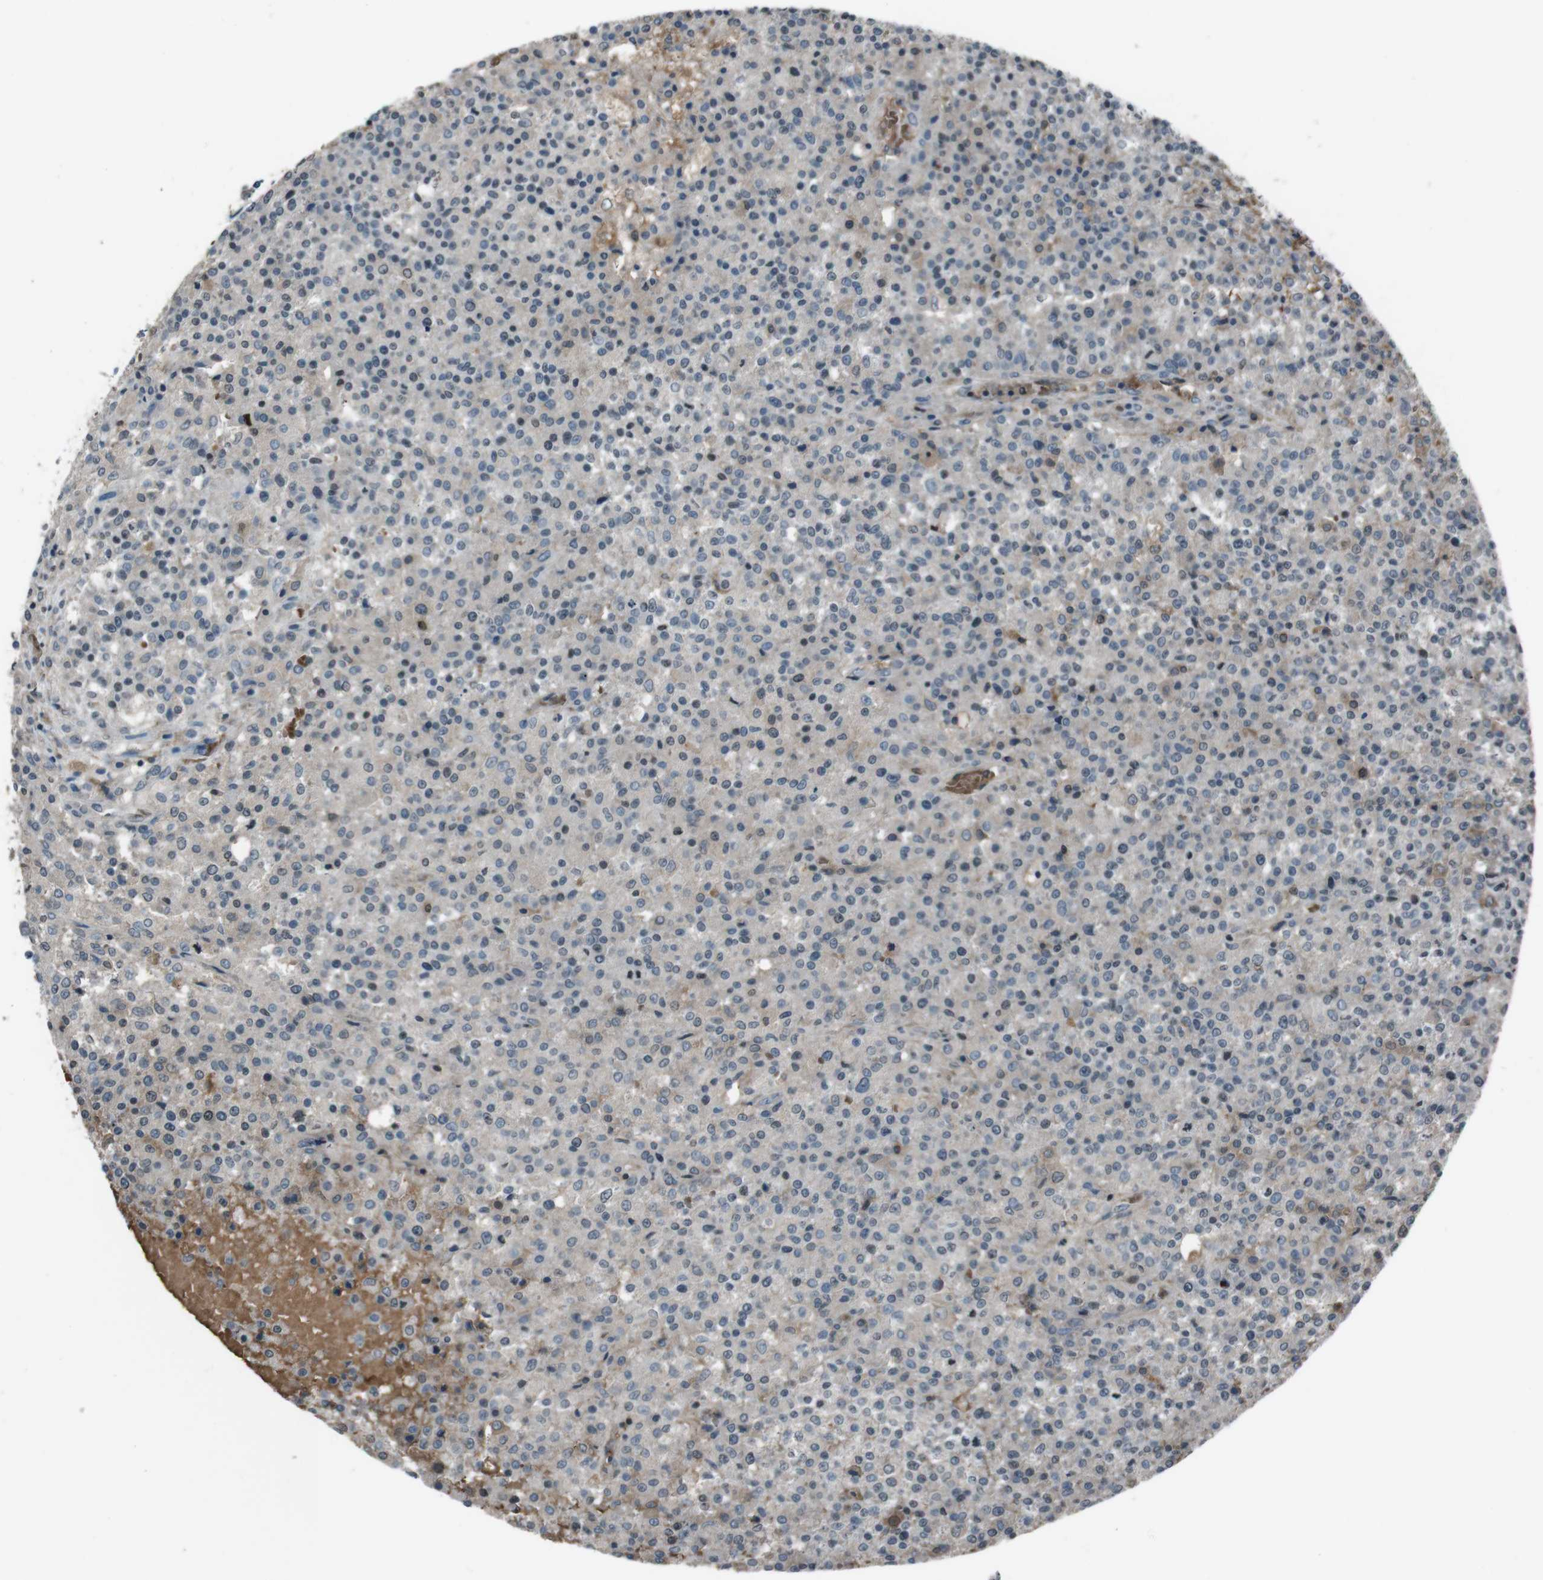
{"staining": {"intensity": "weak", "quantity": "<25%", "location": "cytoplasmic/membranous"}, "tissue": "testis cancer", "cell_type": "Tumor cells", "image_type": "cancer", "snomed": [{"axis": "morphology", "description": "Seminoma, NOS"}, {"axis": "topography", "description": "Testis"}], "caption": "This image is of seminoma (testis) stained with immunohistochemistry (IHC) to label a protein in brown with the nuclei are counter-stained blue. There is no expression in tumor cells.", "gene": "UGT1A6", "patient": {"sex": "male", "age": 59}}